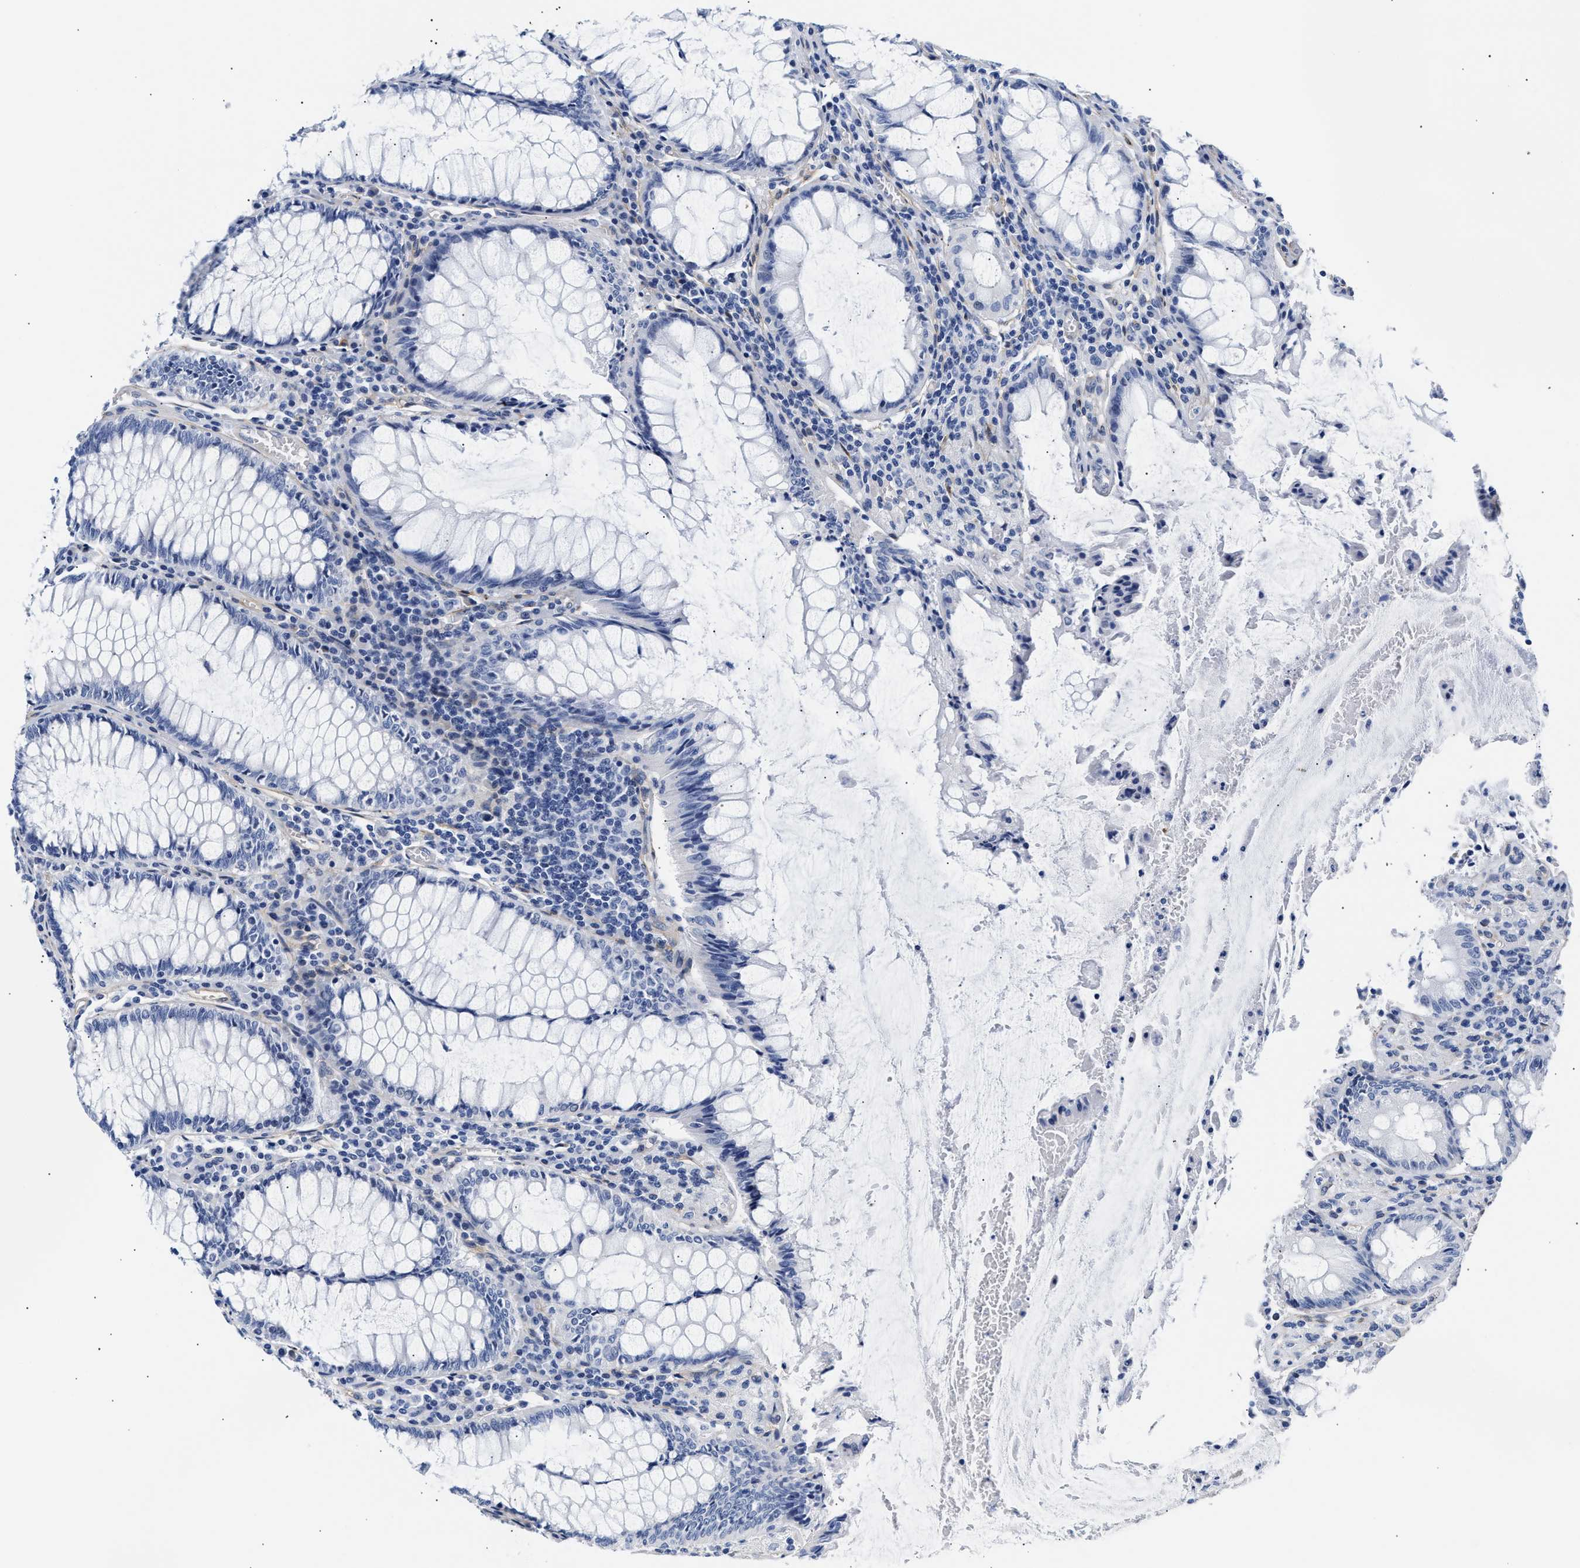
{"staining": {"intensity": "weak", "quantity": "<25%", "location": "cytoplasmic/membranous"}, "tissue": "colorectal cancer", "cell_type": "Tumor cells", "image_type": "cancer", "snomed": [{"axis": "morphology", "description": "Normal tissue, NOS"}, {"axis": "morphology", "description": "Adenocarcinoma, NOS"}, {"axis": "topography", "description": "Rectum"}], "caption": "High magnification brightfield microscopy of colorectal adenocarcinoma stained with DAB (3,3'-diaminobenzidine) (brown) and counterstained with hematoxylin (blue): tumor cells show no significant staining.", "gene": "TRIM29", "patient": {"sex": "female", "age": 66}}